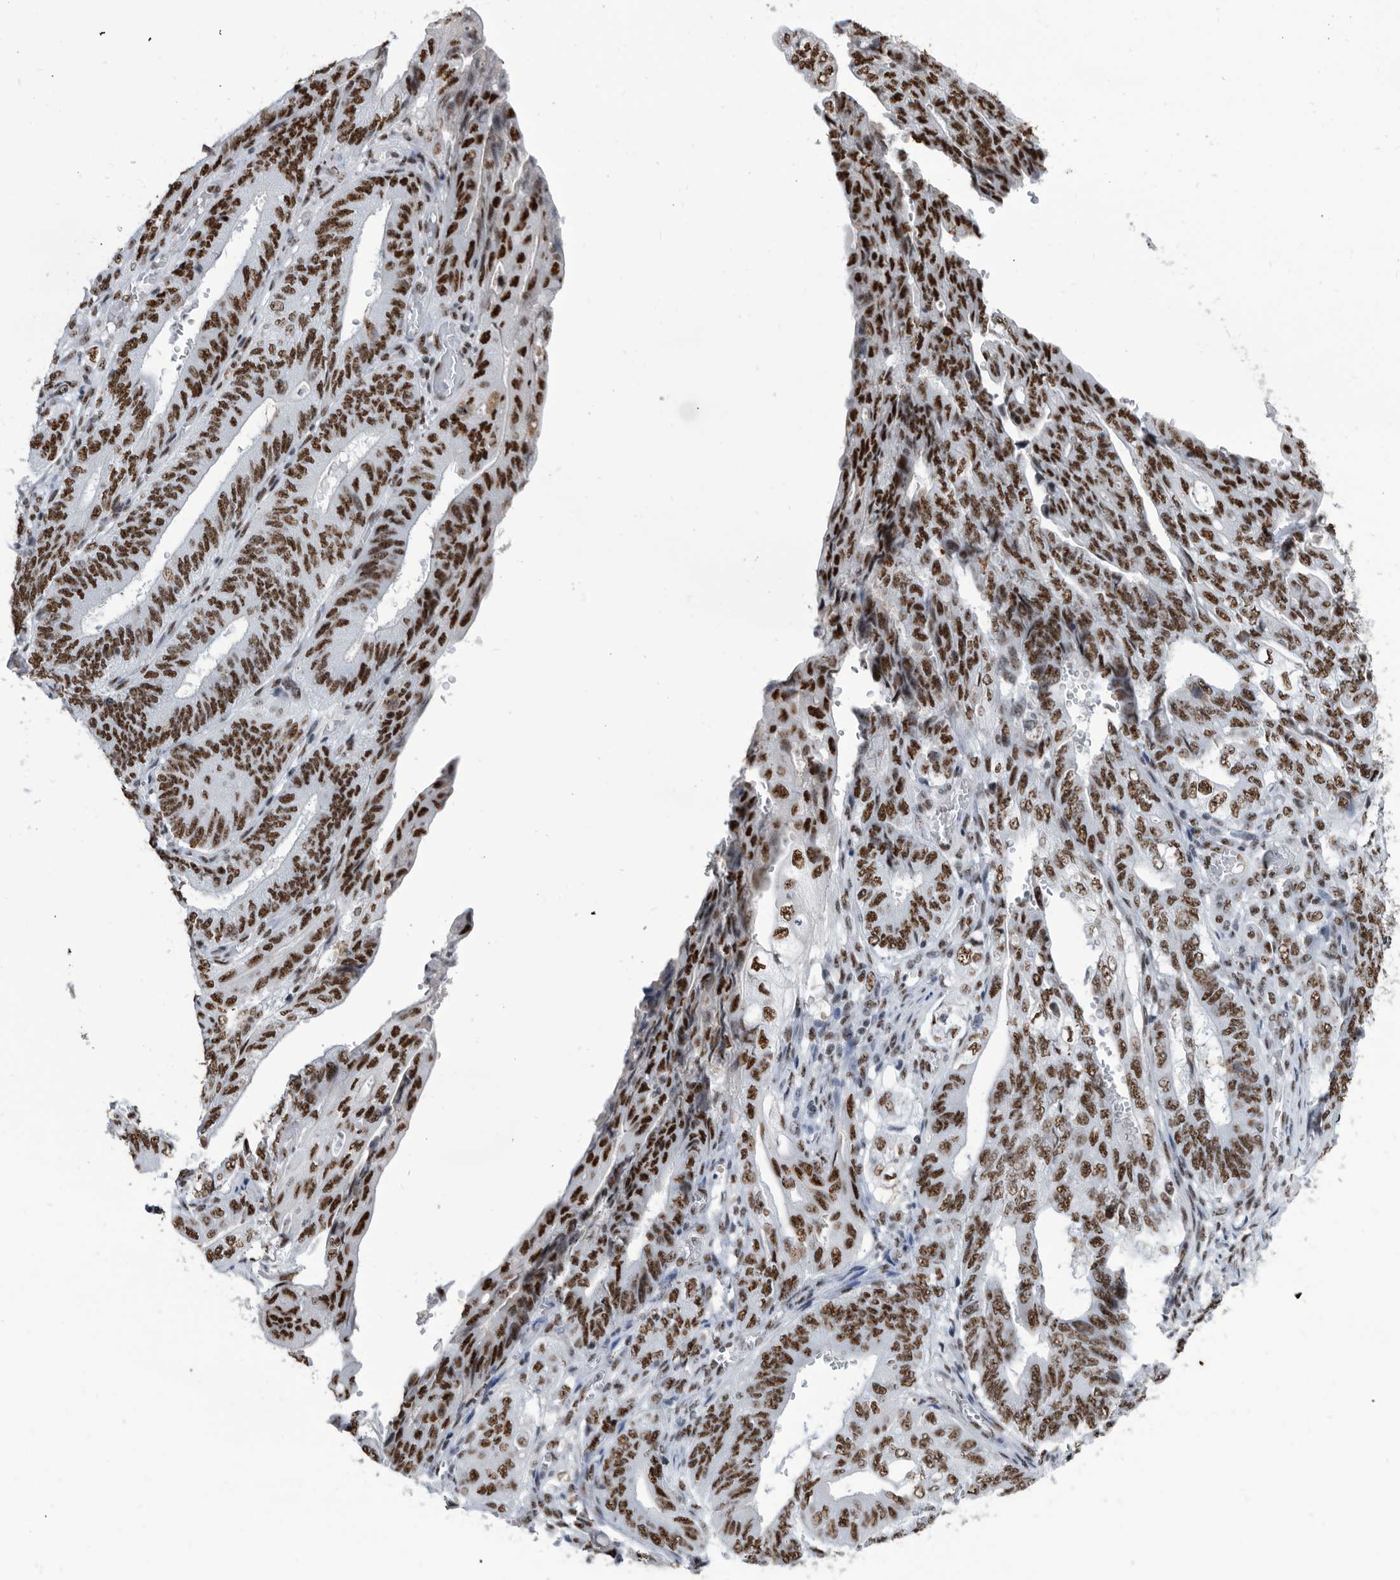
{"staining": {"intensity": "strong", "quantity": ">75%", "location": "nuclear"}, "tissue": "stomach cancer", "cell_type": "Tumor cells", "image_type": "cancer", "snomed": [{"axis": "morphology", "description": "Adenocarcinoma, NOS"}, {"axis": "topography", "description": "Stomach"}], "caption": "Stomach cancer (adenocarcinoma) stained with a protein marker exhibits strong staining in tumor cells.", "gene": "SF3A1", "patient": {"sex": "female", "age": 73}}